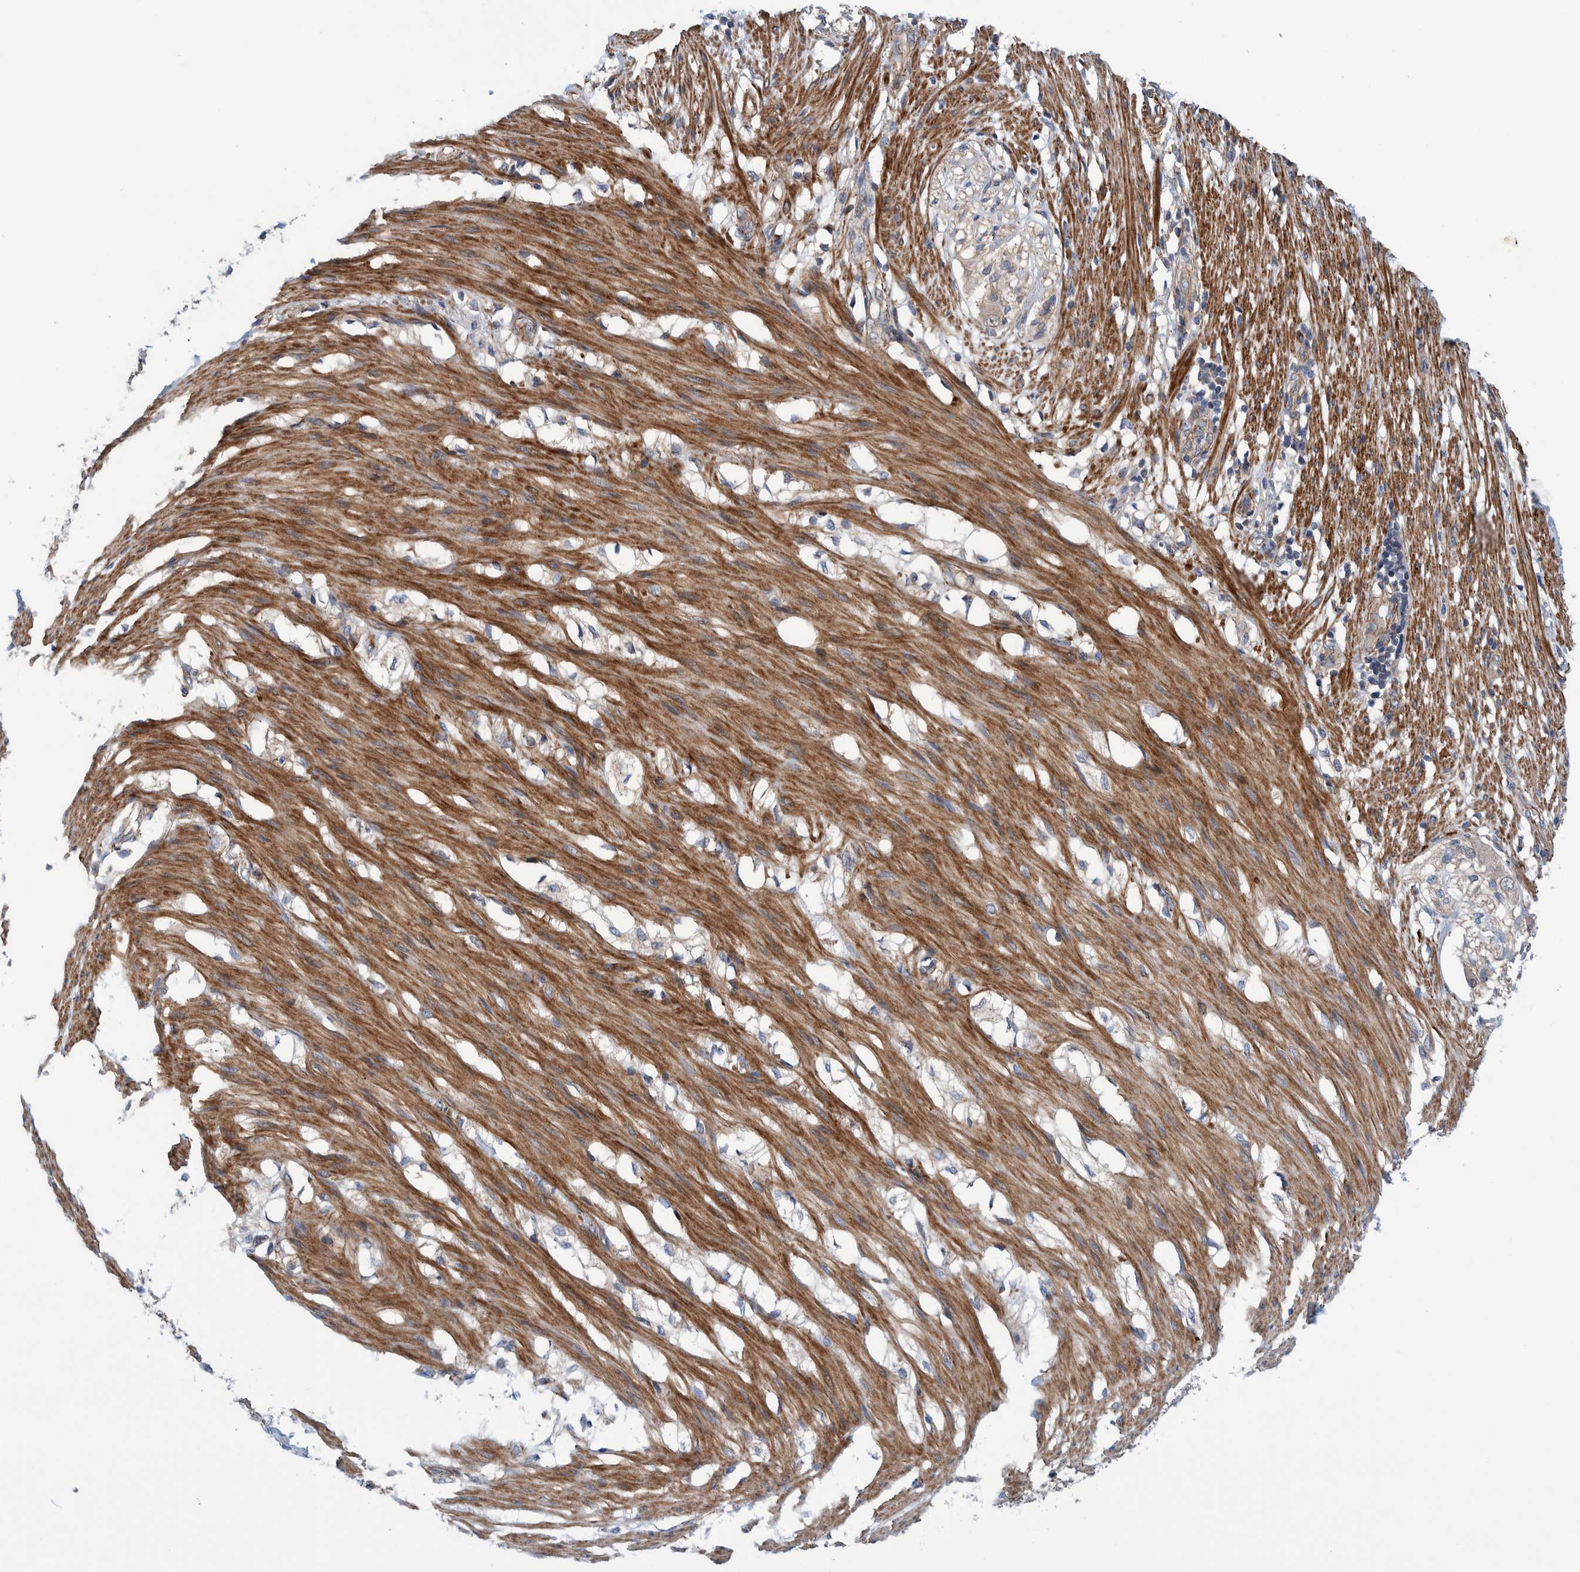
{"staining": {"intensity": "moderate", "quantity": ">75%", "location": "cytoplasmic/membranous"}, "tissue": "smooth muscle", "cell_type": "Smooth muscle cells", "image_type": "normal", "snomed": [{"axis": "morphology", "description": "Normal tissue, NOS"}, {"axis": "morphology", "description": "Adenocarcinoma, NOS"}, {"axis": "topography", "description": "Smooth muscle"}, {"axis": "topography", "description": "Colon"}], "caption": "Benign smooth muscle exhibits moderate cytoplasmic/membranous staining in about >75% of smooth muscle cells Nuclei are stained in blue..", "gene": "ENSG00000262660", "patient": {"sex": "male", "age": 14}}